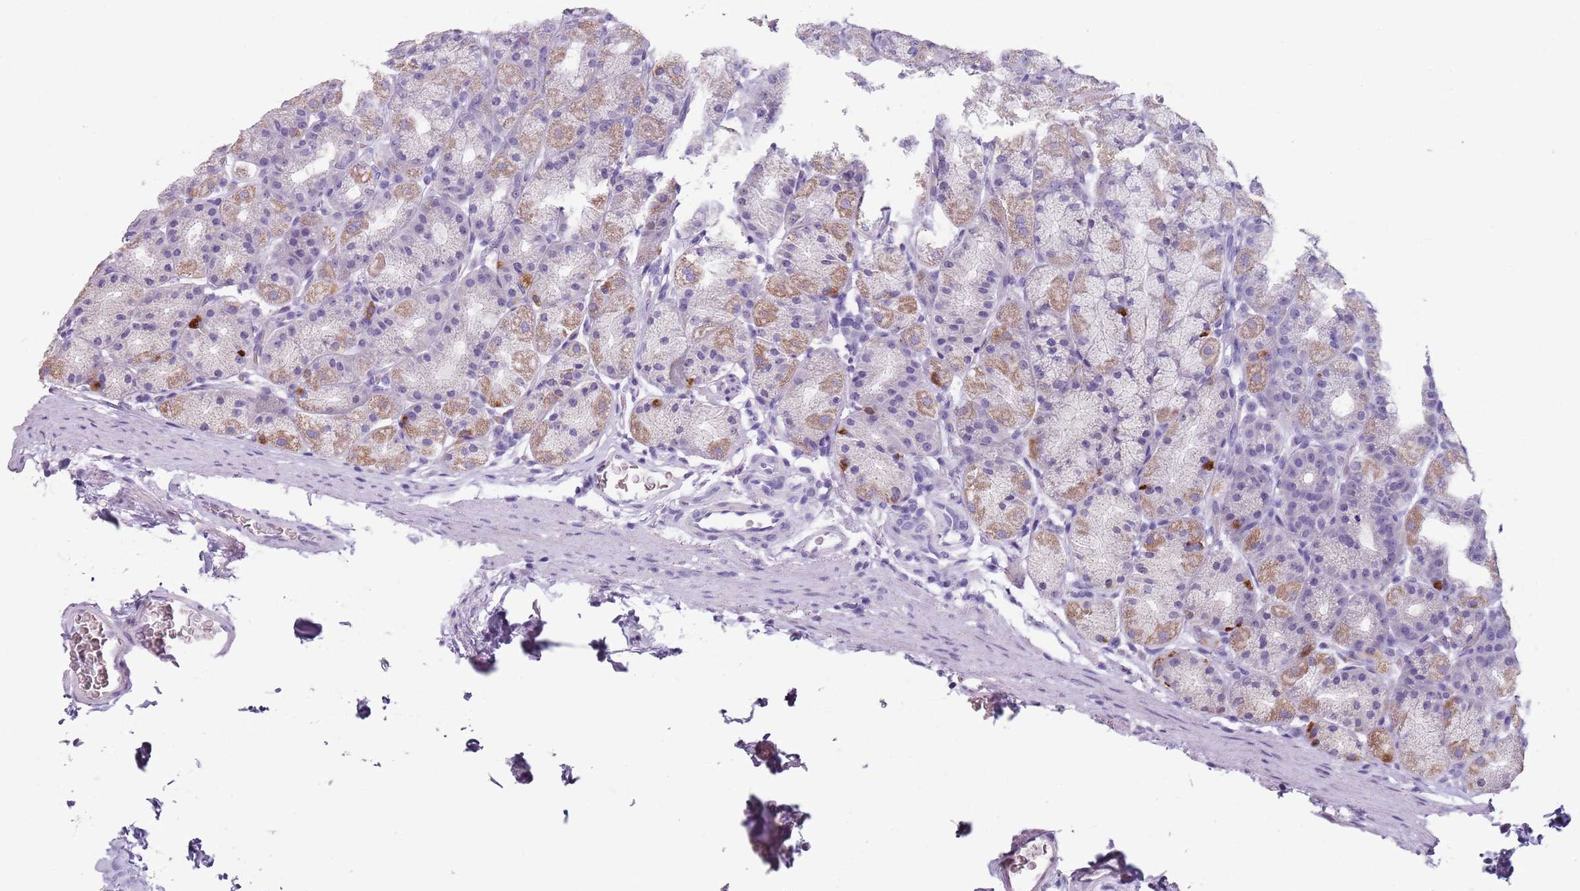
{"staining": {"intensity": "moderate", "quantity": "<25%", "location": "cytoplasmic/membranous"}, "tissue": "stomach", "cell_type": "Glandular cells", "image_type": "normal", "snomed": [{"axis": "morphology", "description": "Normal tissue, NOS"}, {"axis": "topography", "description": "Stomach, upper"}], "caption": "Stomach stained with DAB (3,3'-diaminobenzidine) IHC demonstrates low levels of moderate cytoplasmic/membranous expression in about <25% of glandular cells.", "gene": "SPESP1", "patient": {"sex": "male", "age": 68}}